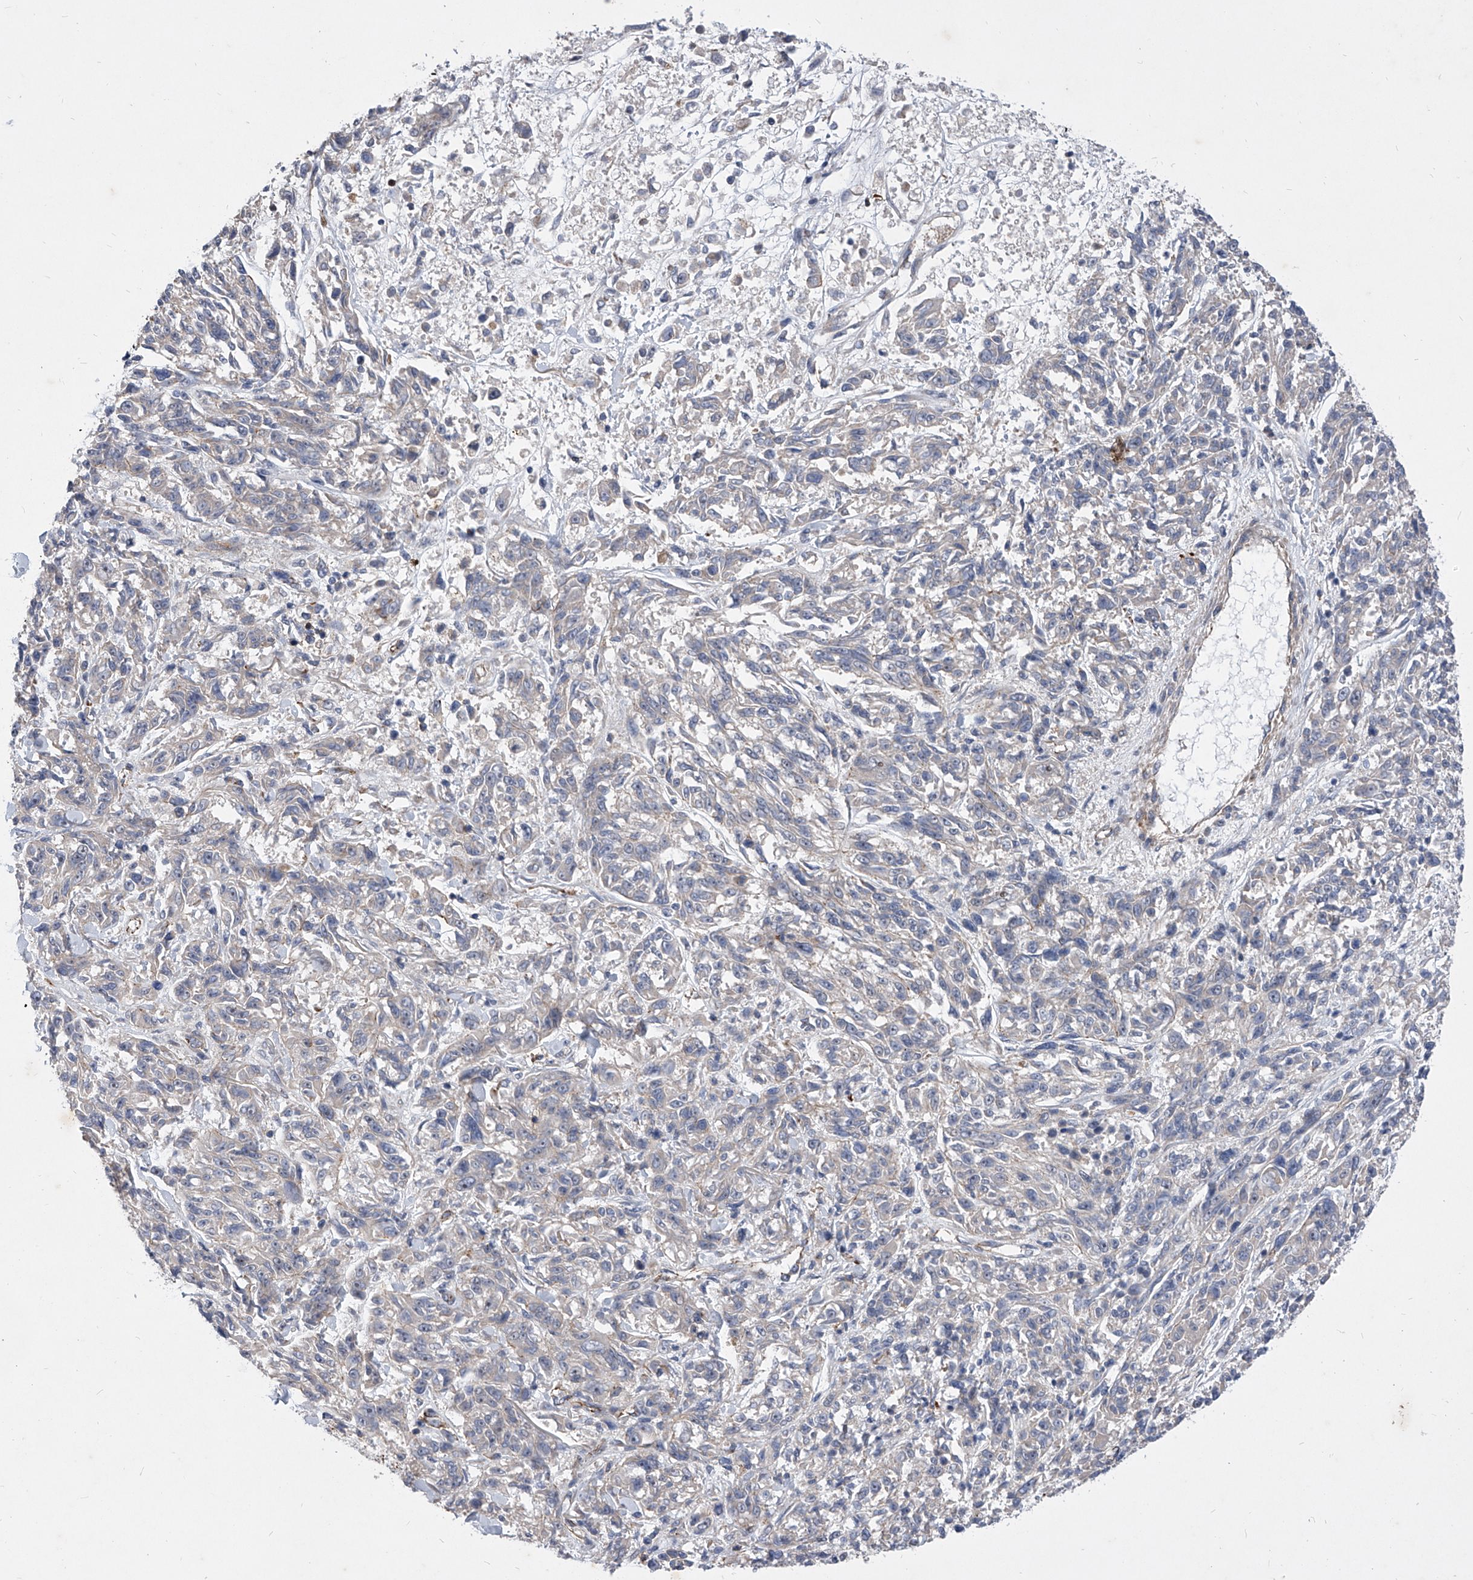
{"staining": {"intensity": "negative", "quantity": "none", "location": "none"}, "tissue": "melanoma", "cell_type": "Tumor cells", "image_type": "cancer", "snomed": [{"axis": "morphology", "description": "Malignant melanoma, NOS"}, {"axis": "topography", "description": "Skin"}], "caption": "Malignant melanoma was stained to show a protein in brown. There is no significant positivity in tumor cells.", "gene": "MINDY4", "patient": {"sex": "male", "age": 53}}